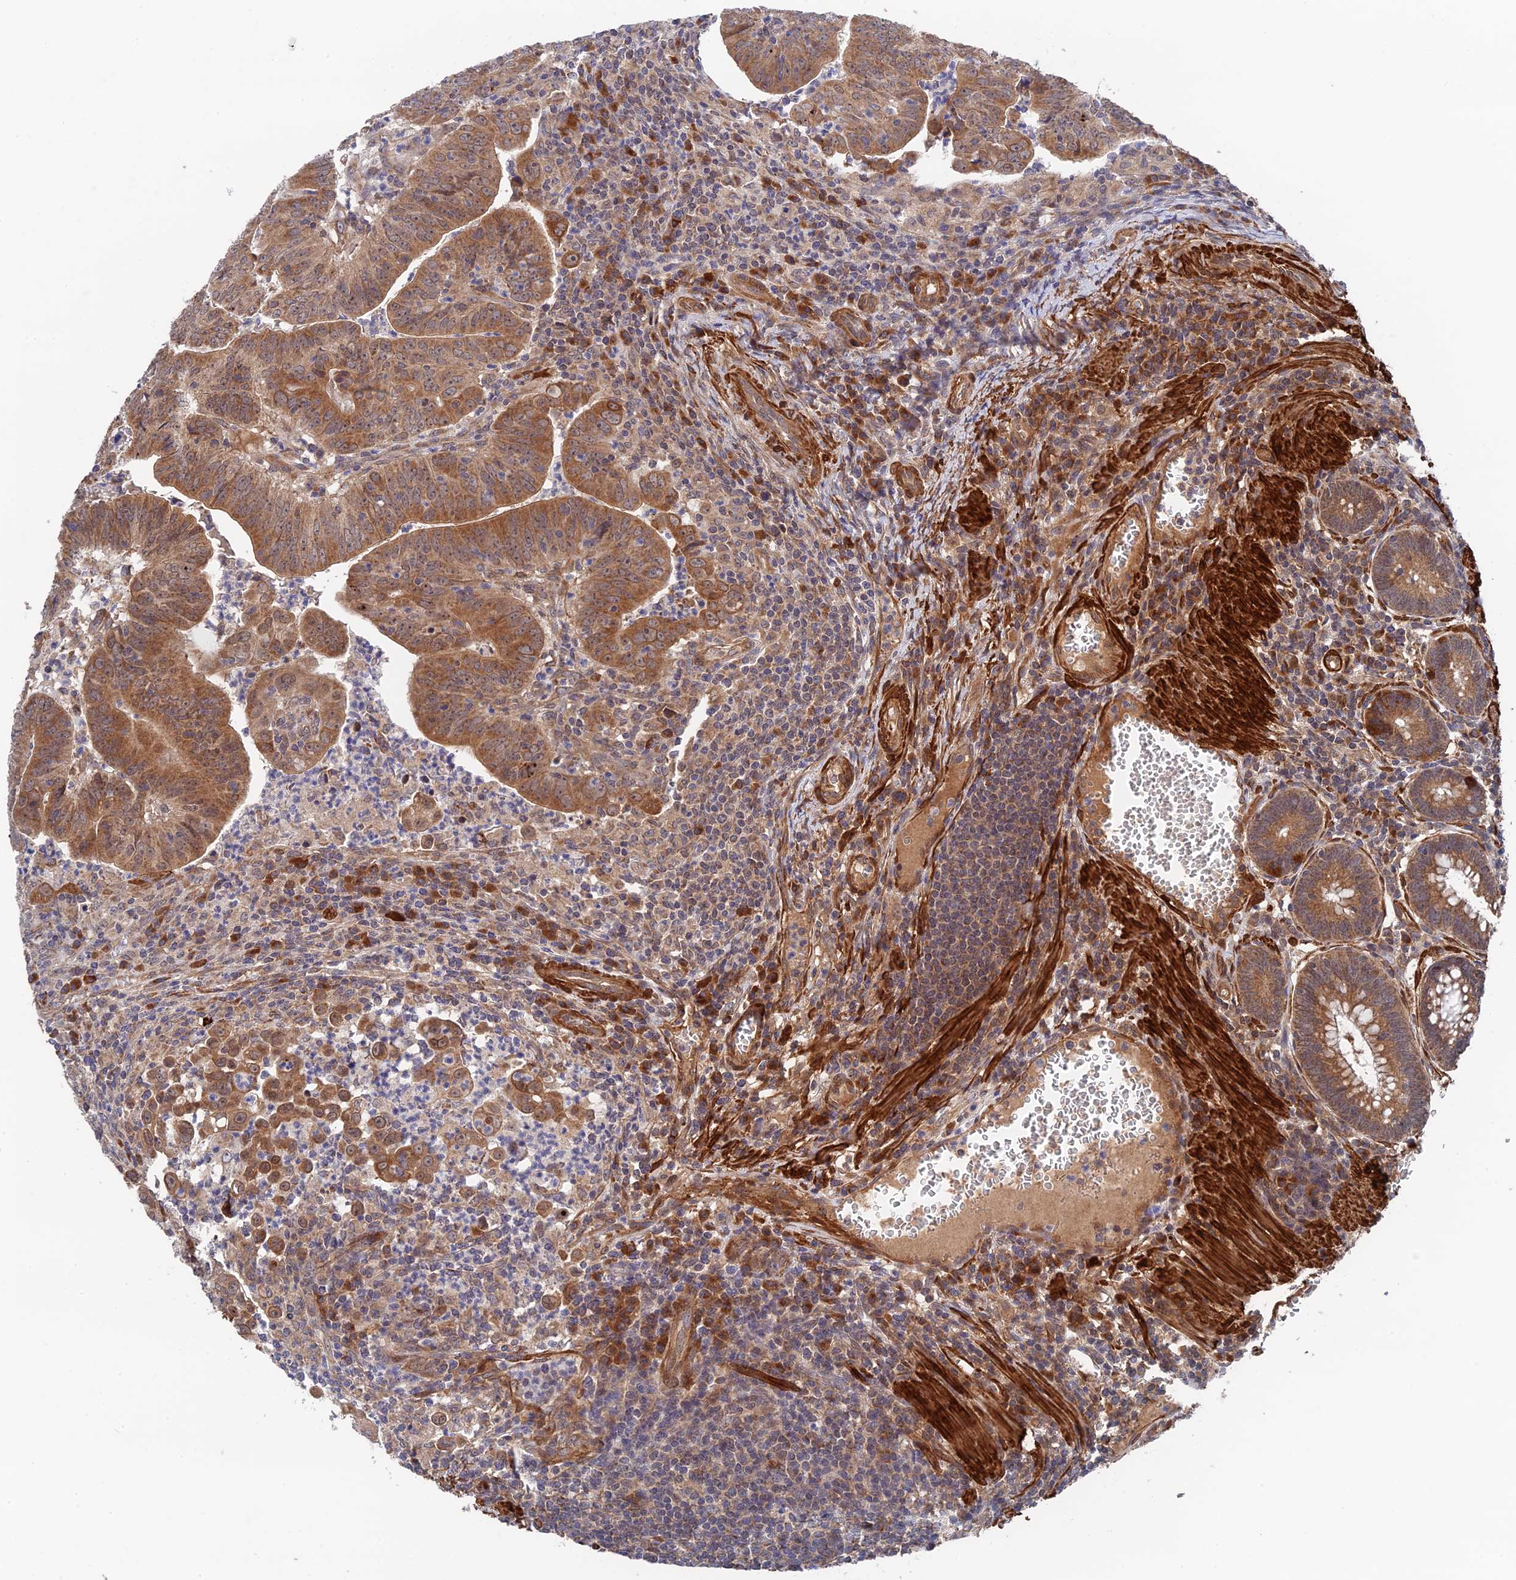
{"staining": {"intensity": "moderate", "quantity": ">75%", "location": "cytoplasmic/membranous"}, "tissue": "colorectal cancer", "cell_type": "Tumor cells", "image_type": "cancer", "snomed": [{"axis": "morphology", "description": "Adenocarcinoma, NOS"}, {"axis": "topography", "description": "Rectum"}], "caption": "Tumor cells display moderate cytoplasmic/membranous staining in approximately >75% of cells in colorectal cancer.", "gene": "ZNF320", "patient": {"sex": "male", "age": 69}}